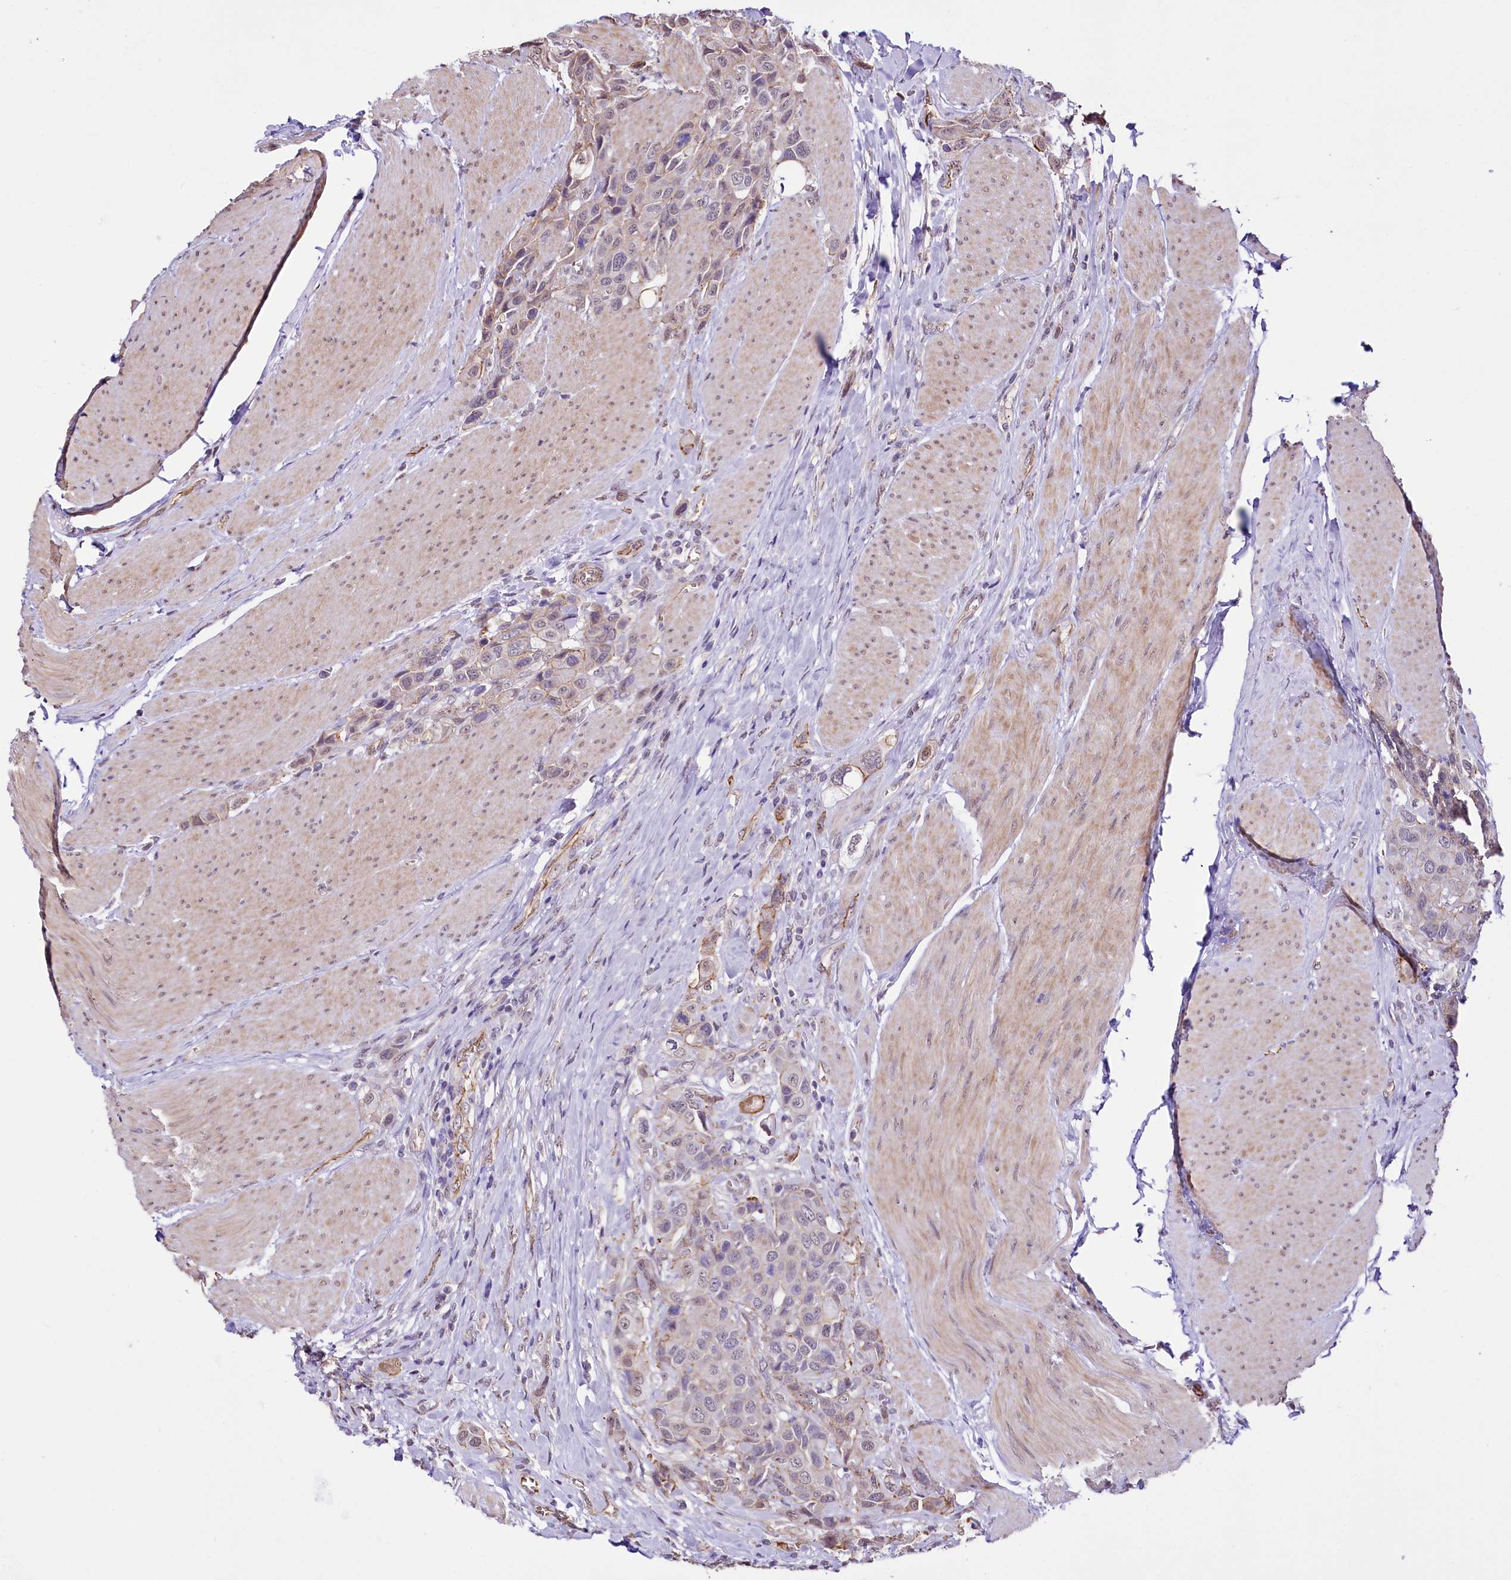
{"staining": {"intensity": "negative", "quantity": "none", "location": "none"}, "tissue": "urothelial cancer", "cell_type": "Tumor cells", "image_type": "cancer", "snomed": [{"axis": "morphology", "description": "Urothelial carcinoma, High grade"}, {"axis": "topography", "description": "Urinary bladder"}], "caption": "This is an IHC micrograph of human urothelial cancer. There is no expression in tumor cells.", "gene": "ST7", "patient": {"sex": "male", "age": 50}}